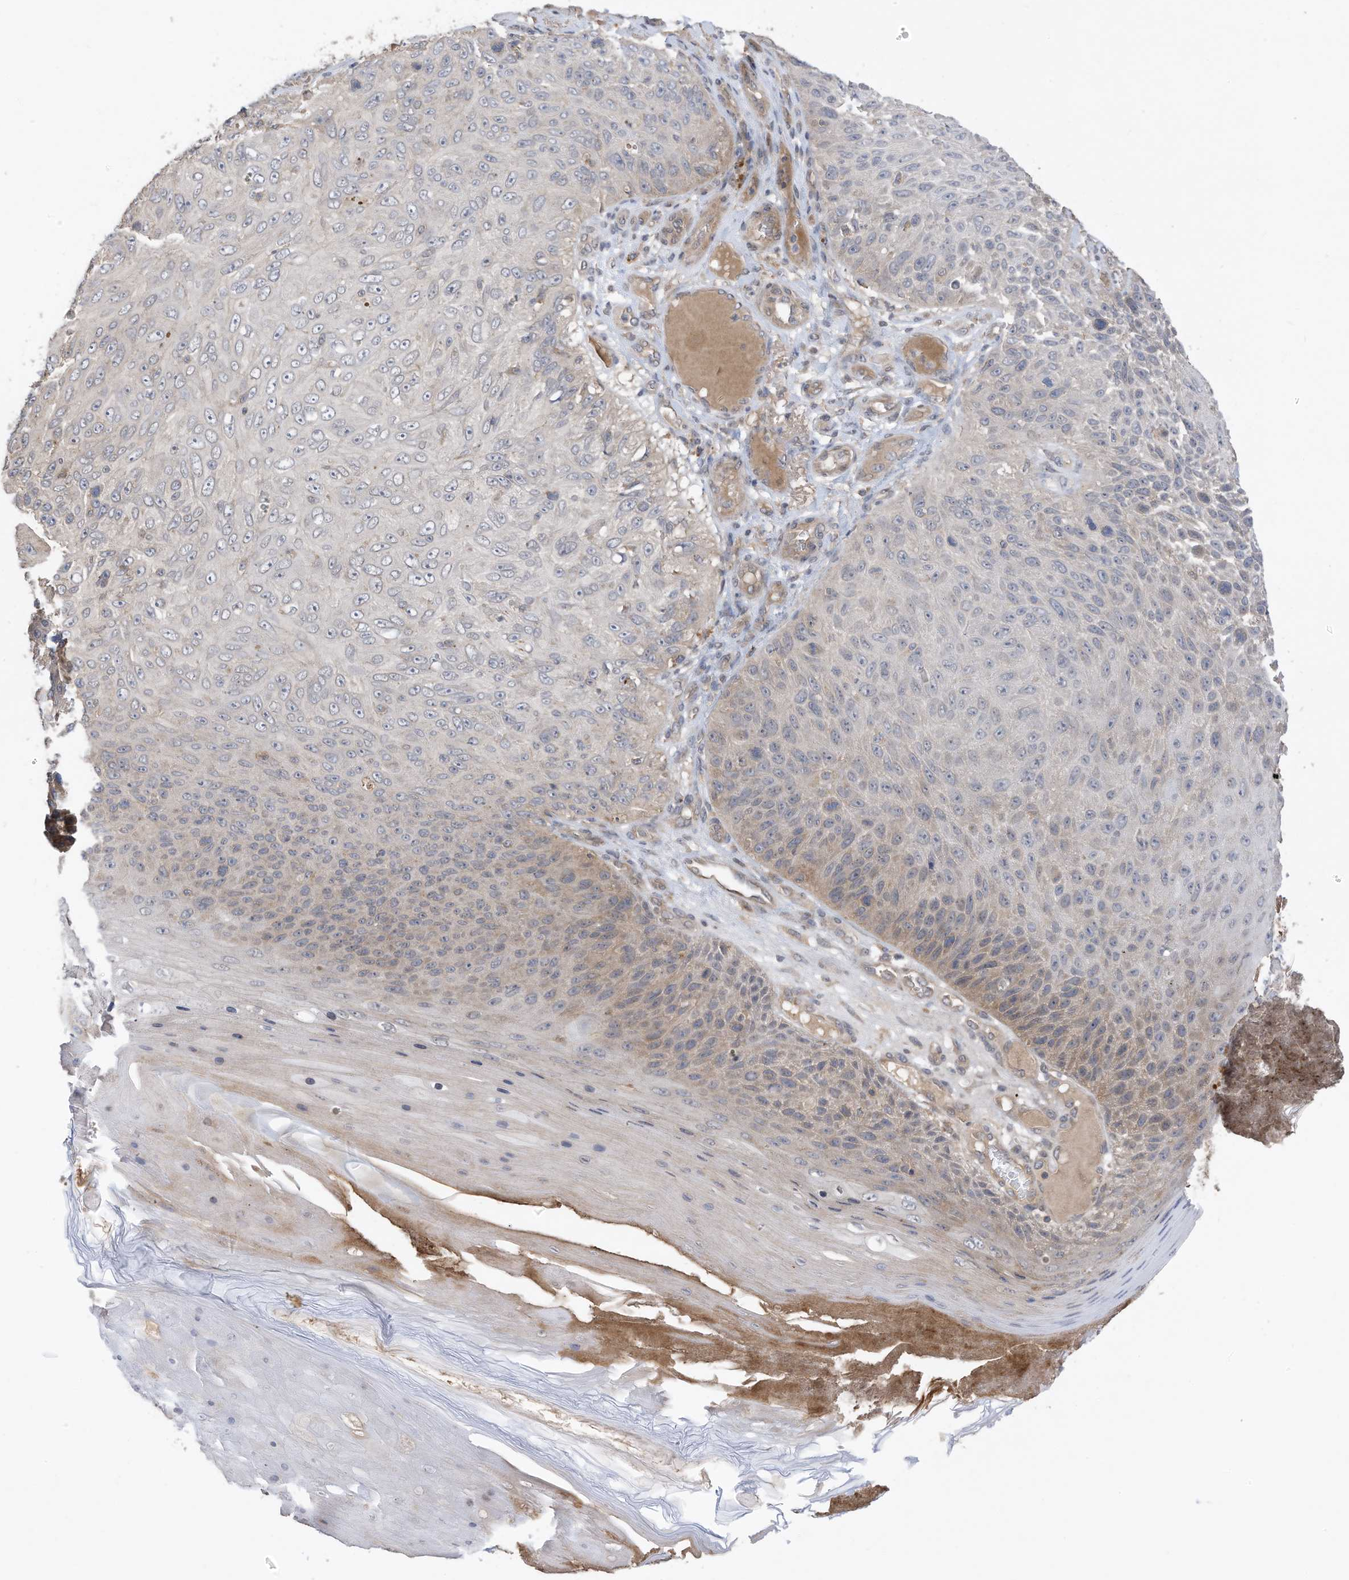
{"staining": {"intensity": "weak", "quantity": "25%-75%", "location": "cytoplasmic/membranous"}, "tissue": "skin cancer", "cell_type": "Tumor cells", "image_type": "cancer", "snomed": [{"axis": "morphology", "description": "Squamous cell carcinoma, NOS"}, {"axis": "topography", "description": "Skin"}], "caption": "IHC of squamous cell carcinoma (skin) shows low levels of weak cytoplasmic/membranous expression in approximately 25%-75% of tumor cells. (DAB IHC, brown staining for protein, blue staining for nuclei).", "gene": "REC8", "patient": {"sex": "female", "age": 88}}